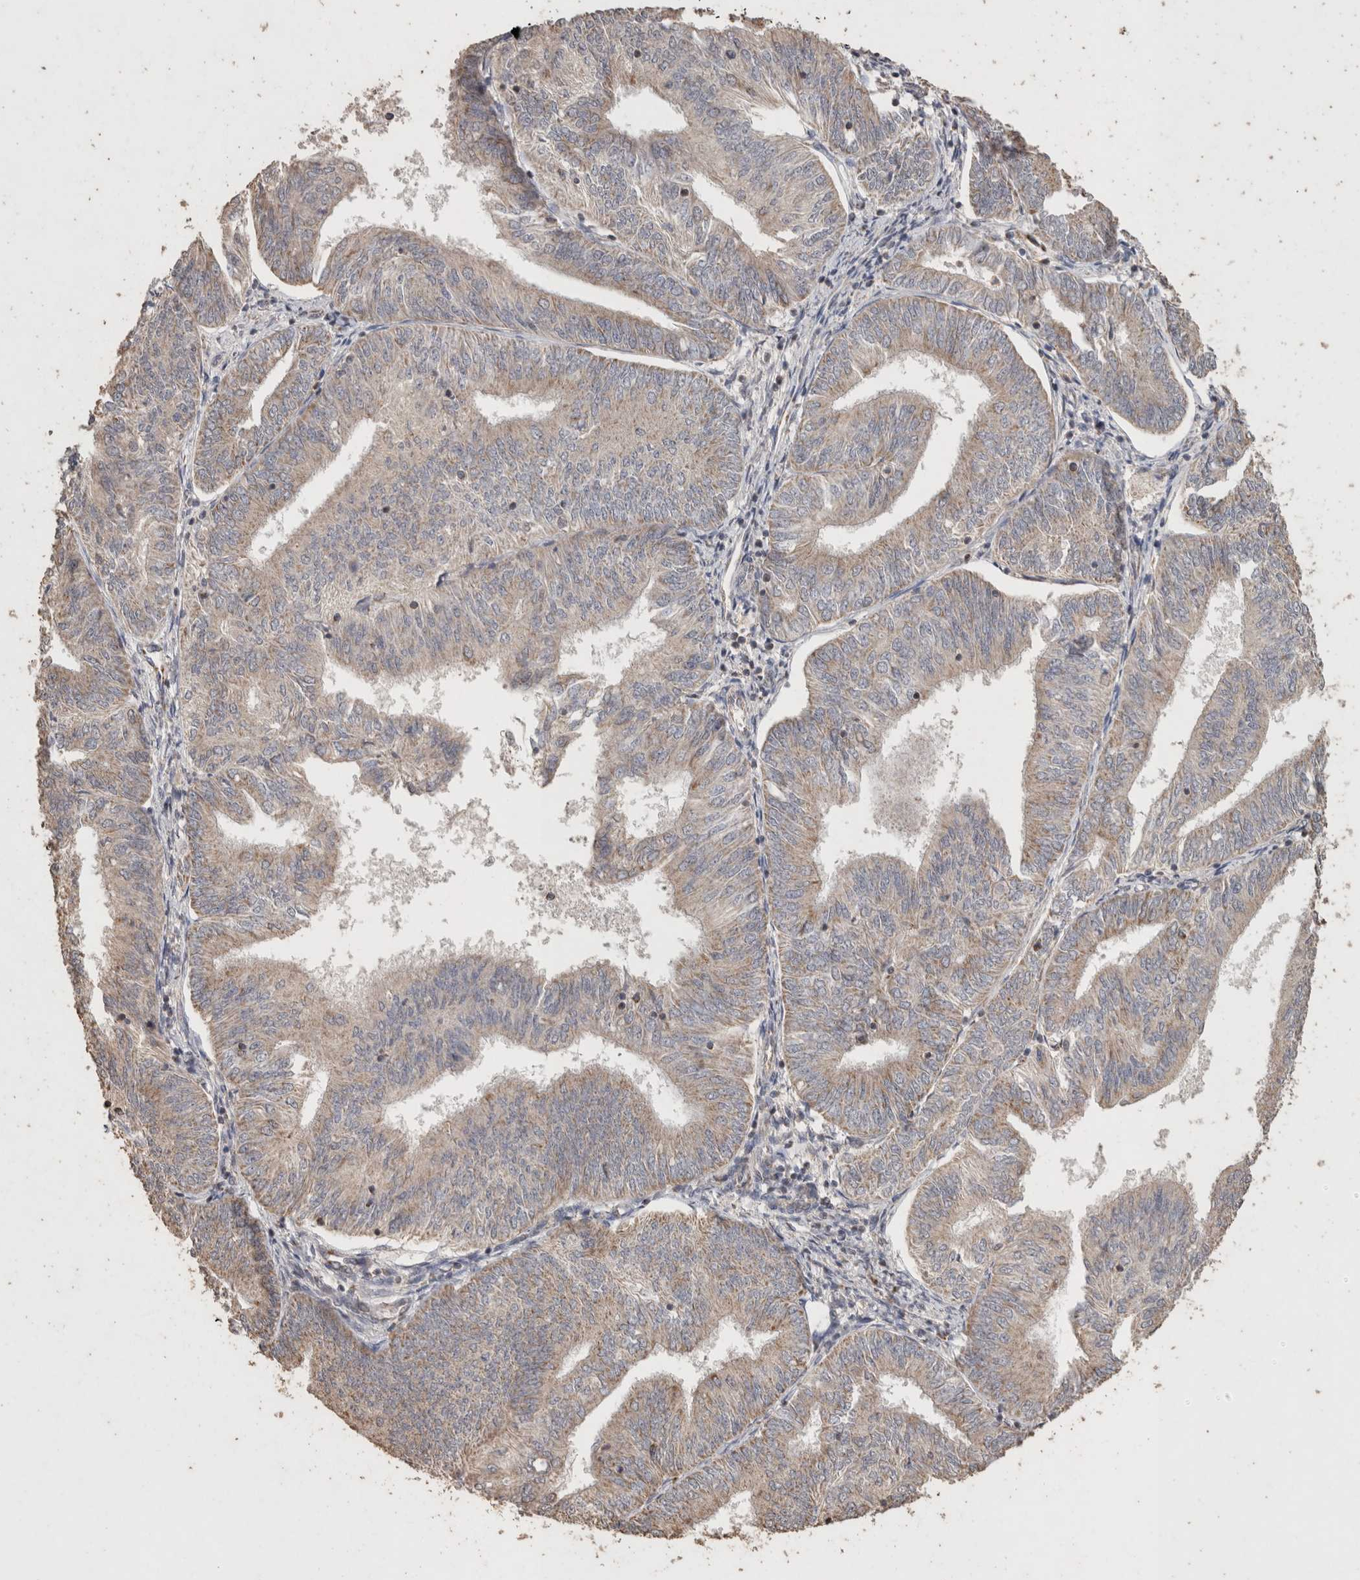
{"staining": {"intensity": "weak", "quantity": "25%-75%", "location": "cytoplasmic/membranous"}, "tissue": "endometrial cancer", "cell_type": "Tumor cells", "image_type": "cancer", "snomed": [{"axis": "morphology", "description": "Adenocarcinoma, NOS"}, {"axis": "topography", "description": "Endometrium"}], "caption": "DAB (3,3'-diaminobenzidine) immunohistochemical staining of human endometrial cancer (adenocarcinoma) exhibits weak cytoplasmic/membranous protein positivity in approximately 25%-75% of tumor cells.", "gene": "ACADM", "patient": {"sex": "female", "age": 58}}